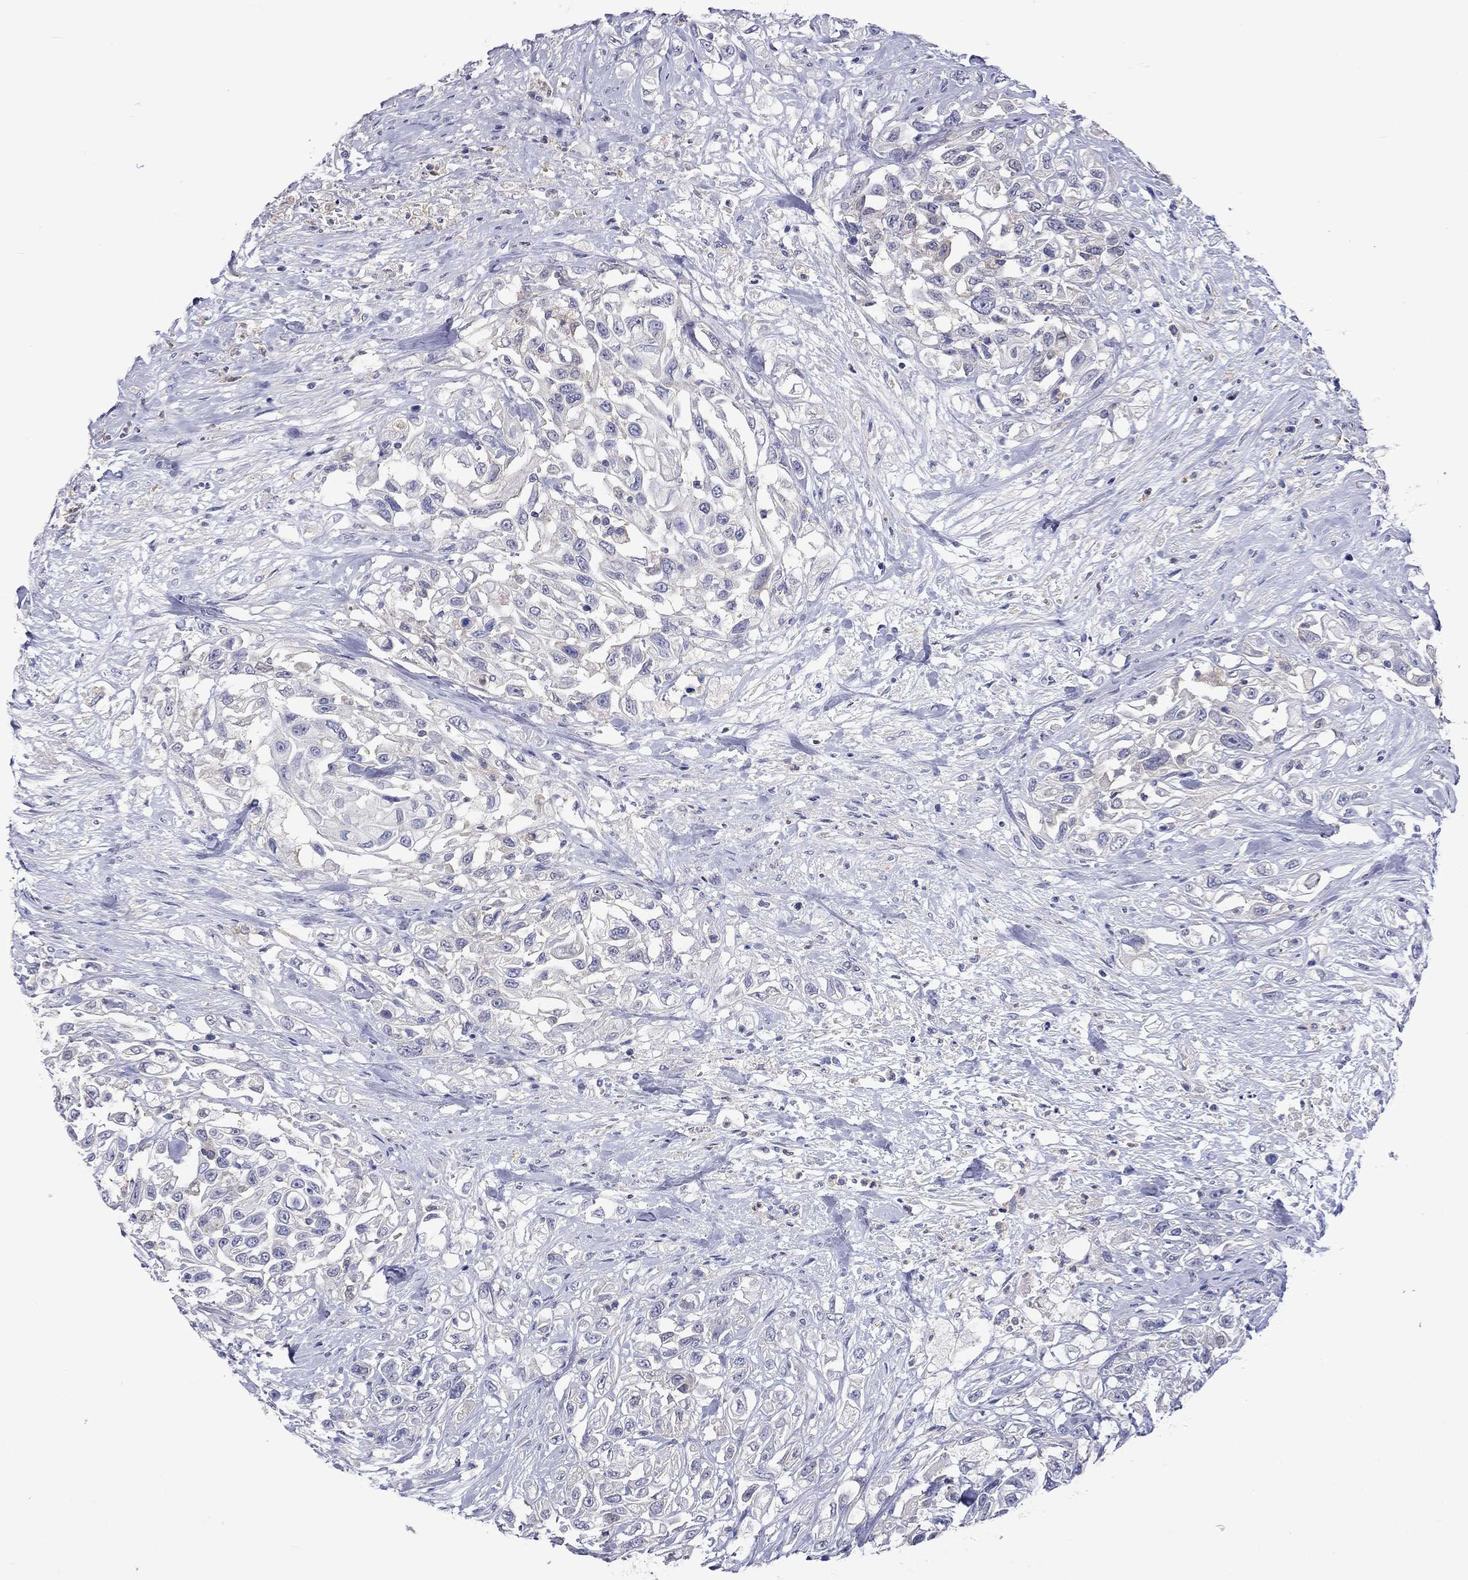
{"staining": {"intensity": "negative", "quantity": "none", "location": "none"}, "tissue": "urothelial cancer", "cell_type": "Tumor cells", "image_type": "cancer", "snomed": [{"axis": "morphology", "description": "Urothelial carcinoma, High grade"}, {"axis": "topography", "description": "Urinary bladder"}], "caption": "DAB immunohistochemical staining of urothelial carcinoma (high-grade) shows no significant expression in tumor cells.", "gene": "LRFN4", "patient": {"sex": "female", "age": 56}}